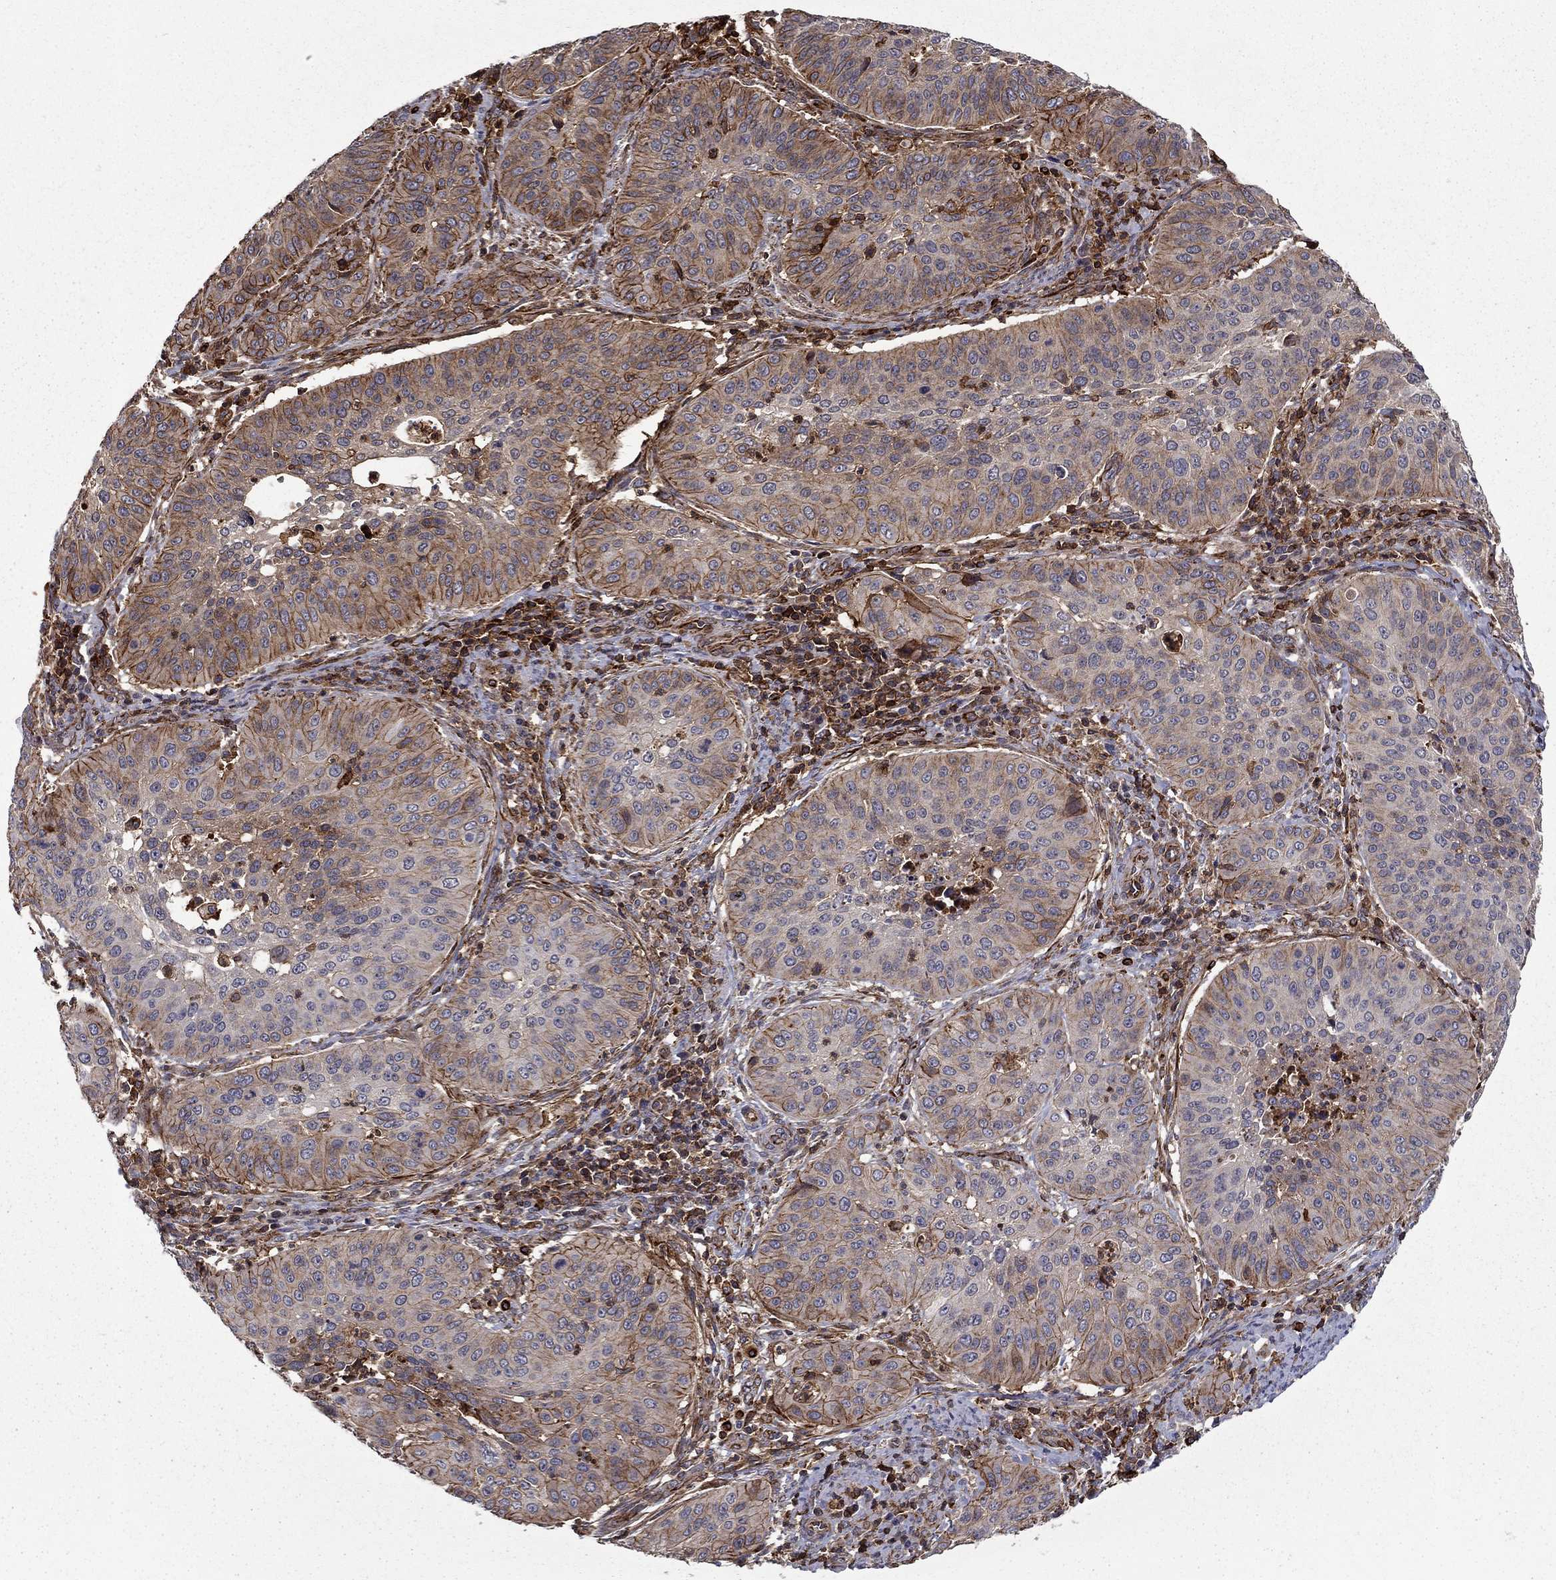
{"staining": {"intensity": "moderate", "quantity": "<25%", "location": "cytoplasmic/membranous"}, "tissue": "cervical cancer", "cell_type": "Tumor cells", "image_type": "cancer", "snomed": [{"axis": "morphology", "description": "Normal tissue, NOS"}, {"axis": "morphology", "description": "Squamous cell carcinoma, NOS"}, {"axis": "topography", "description": "Cervix"}], "caption": "A photomicrograph of human cervical squamous cell carcinoma stained for a protein demonstrates moderate cytoplasmic/membranous brown staining in tumor cells.", "gene": "ADM", "patient": {"sex": "female", "age": 39}}